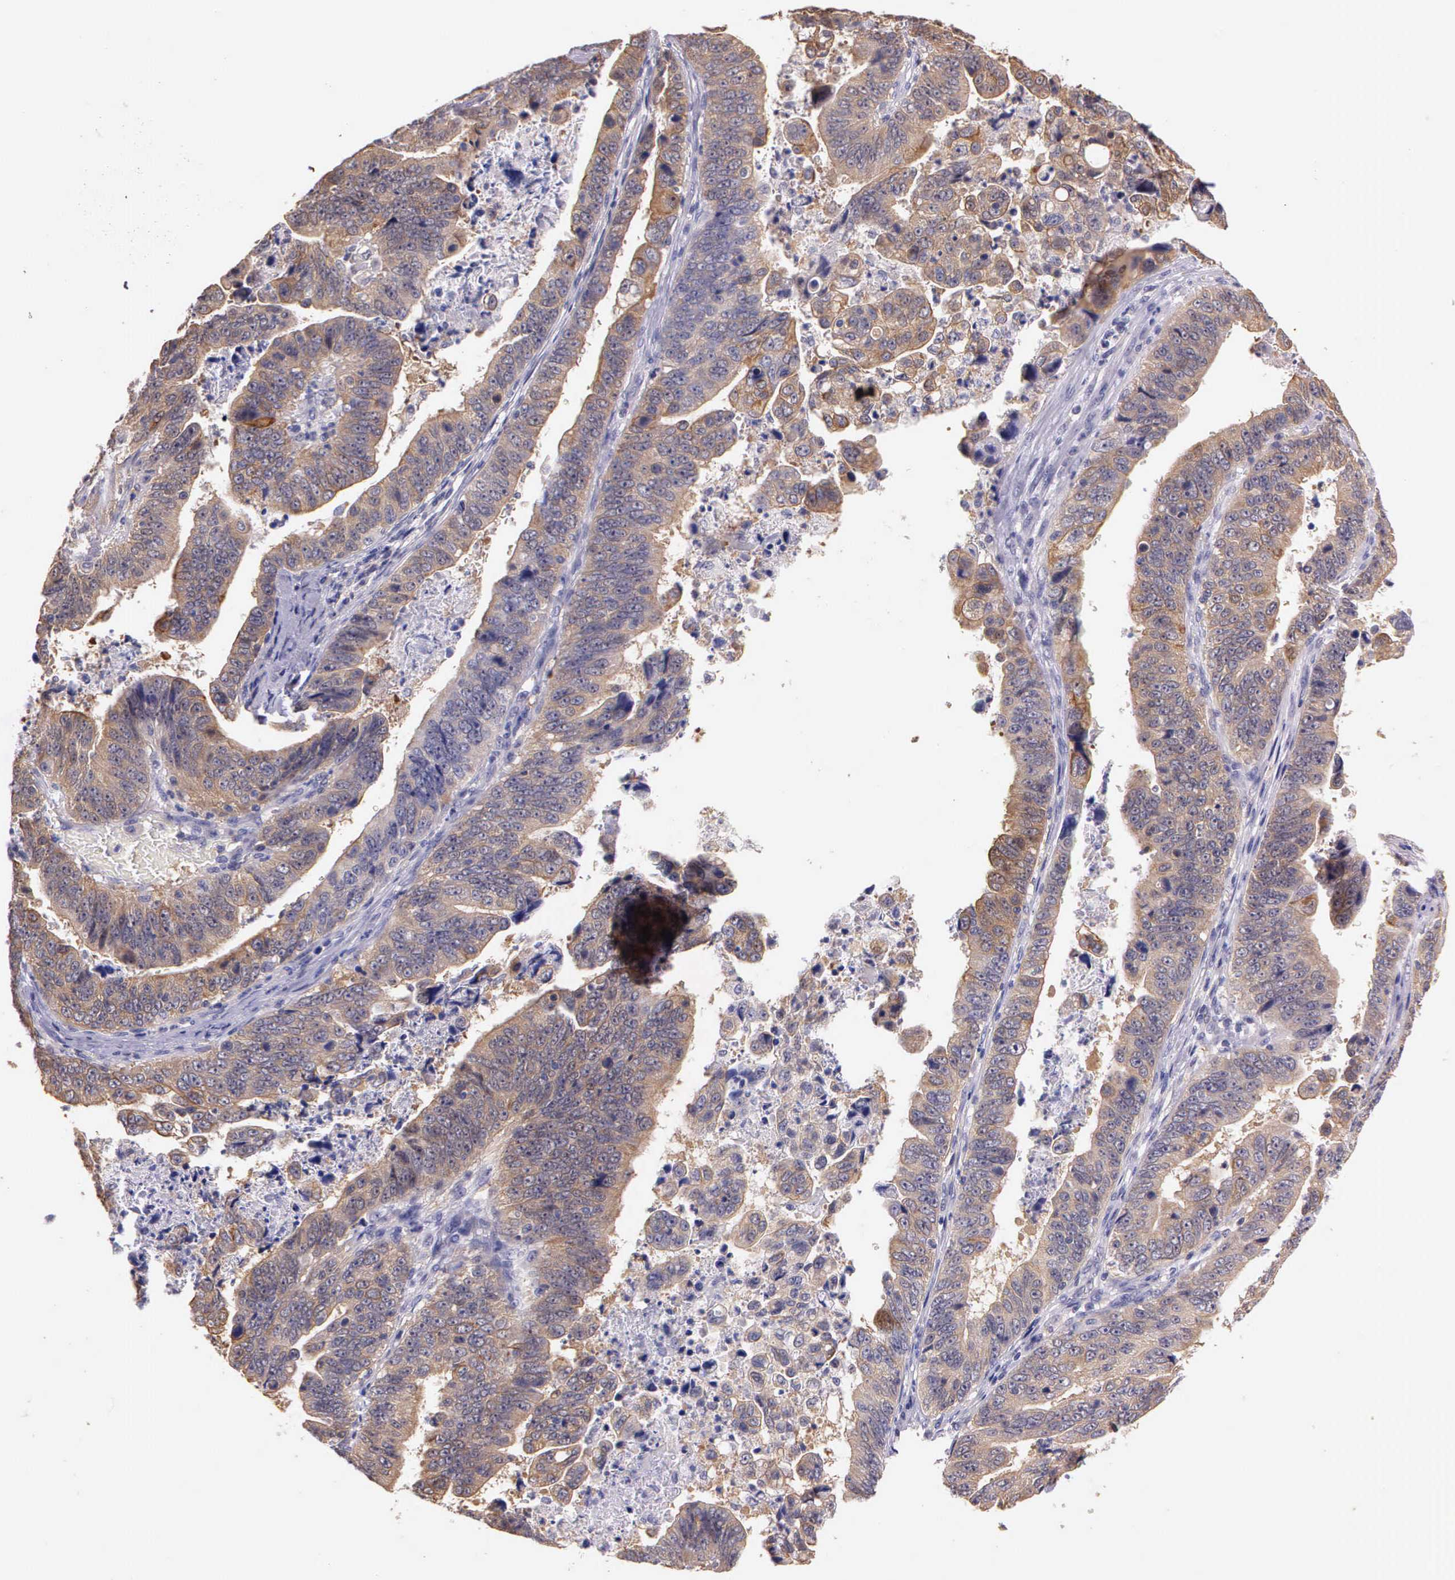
{"staining": {"intensity": "weak", "quantity": ">75%", "location": "cytoplasmic/membranous"}, "tissue": "stomach cancer", "cell_type": "Tumor cells", "image_type": "cancer", "snomed": [{"axis": "morphology", "description": "Adenocarcinoma, NOS"}, {"axis": "topography", "description": "Stomach, upper"}], "caption": "Immunohistochemistry (IHC) (DAB (3,3'-diaminobenzidine)) staining of human stomach adenocarcinoma exhibits weak cytoplasmic/membranous protein positivity in about >75% of tumor cells.", "gene": "IGBP1", "patient": {"sex": "female", "age": 50}}